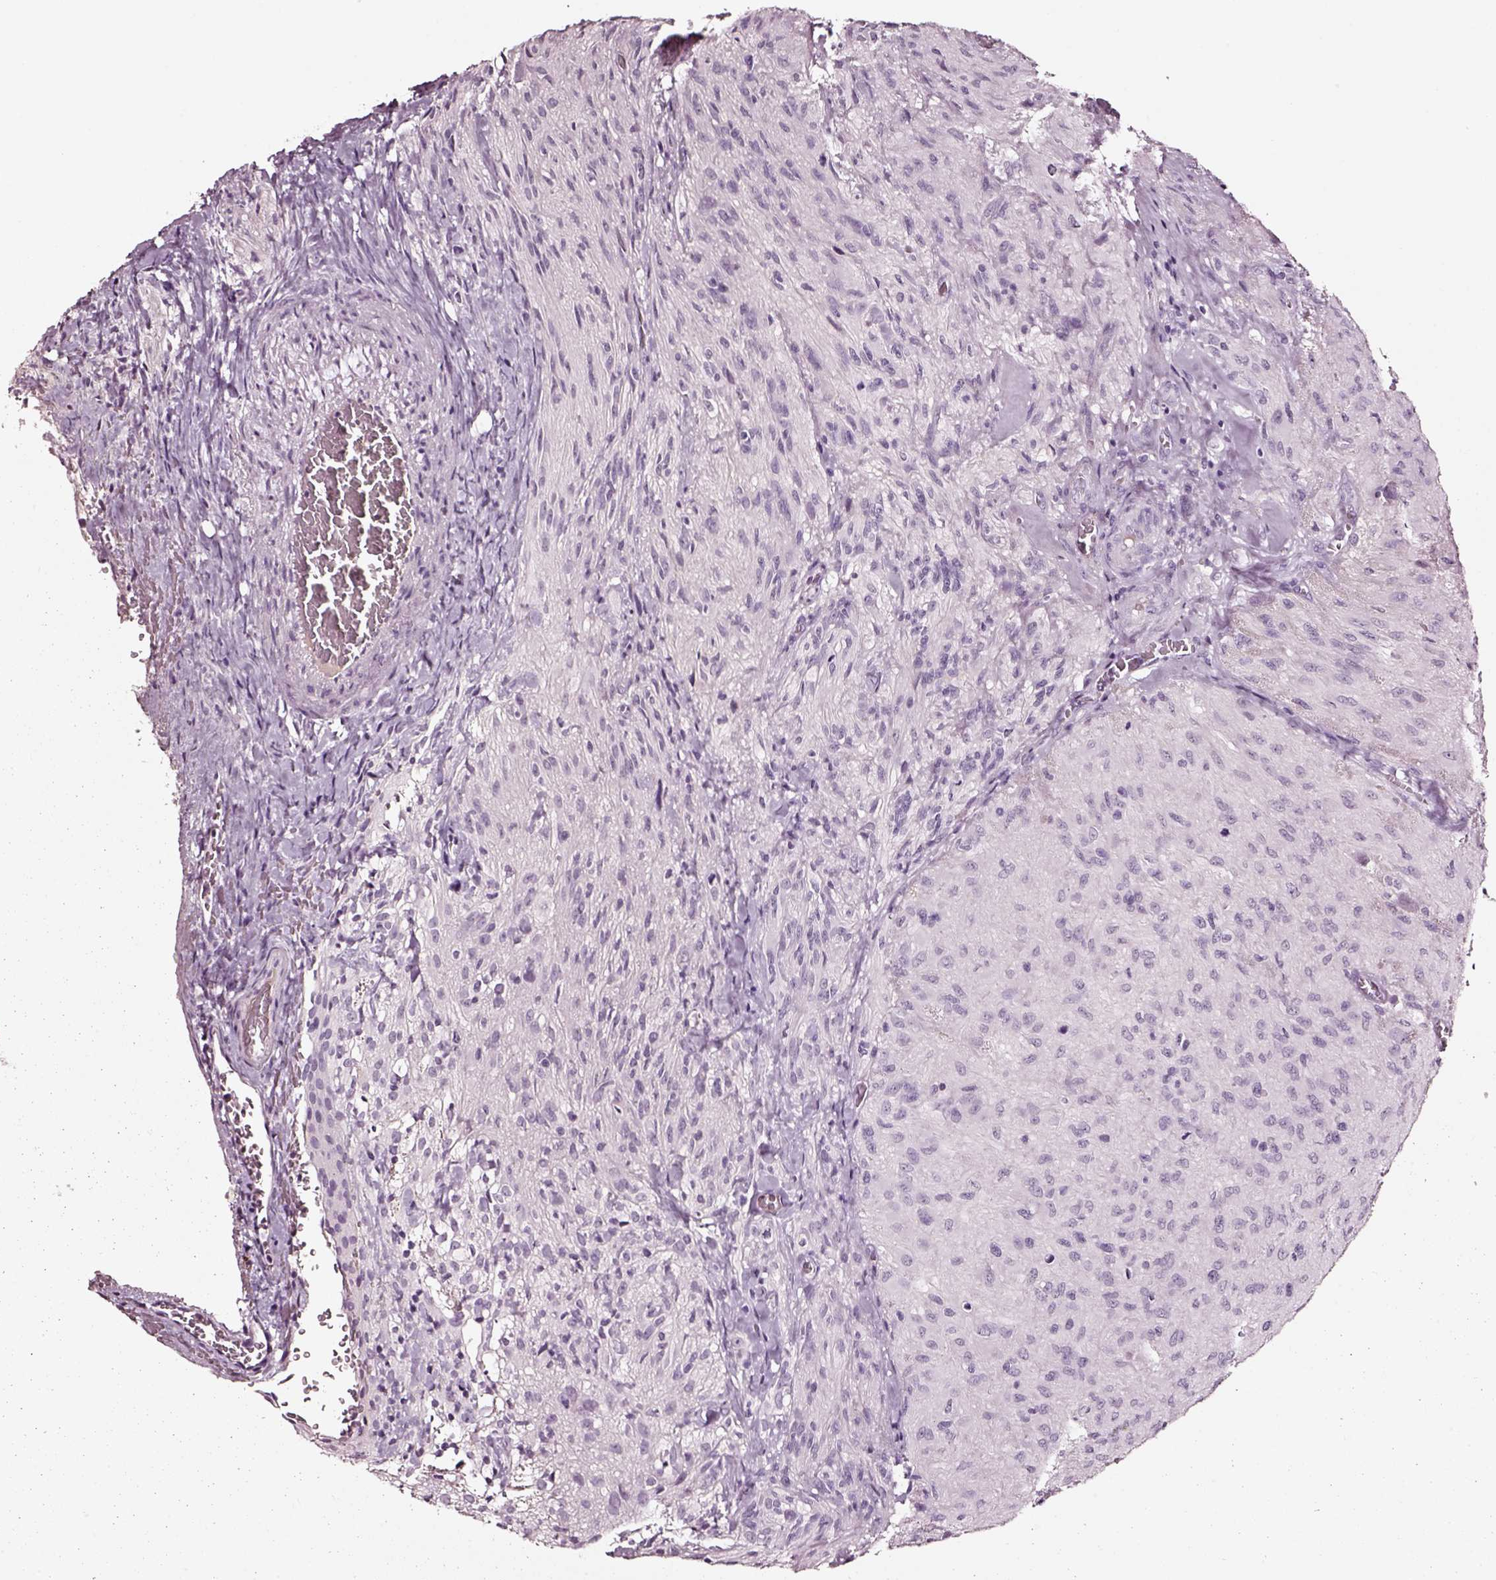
{"staining": {"intensity": "negative", "quantity": "none", "location": "none"}, "tissue": "glioma", "cell_type": "Tumor cells", "image_type": "cancer", "snomed": [{"axis": "morphology", "description": "Glioma, malignant, High grade"}, {"axis": "topography", "description": "Brain"}], "caption": "An image of malignant glioma (high-grade) stained for a protein demonstrates no brown staining in tumor cells.", "gene": "SMIM17", "patient": {"sex": "male", "age": 47}}